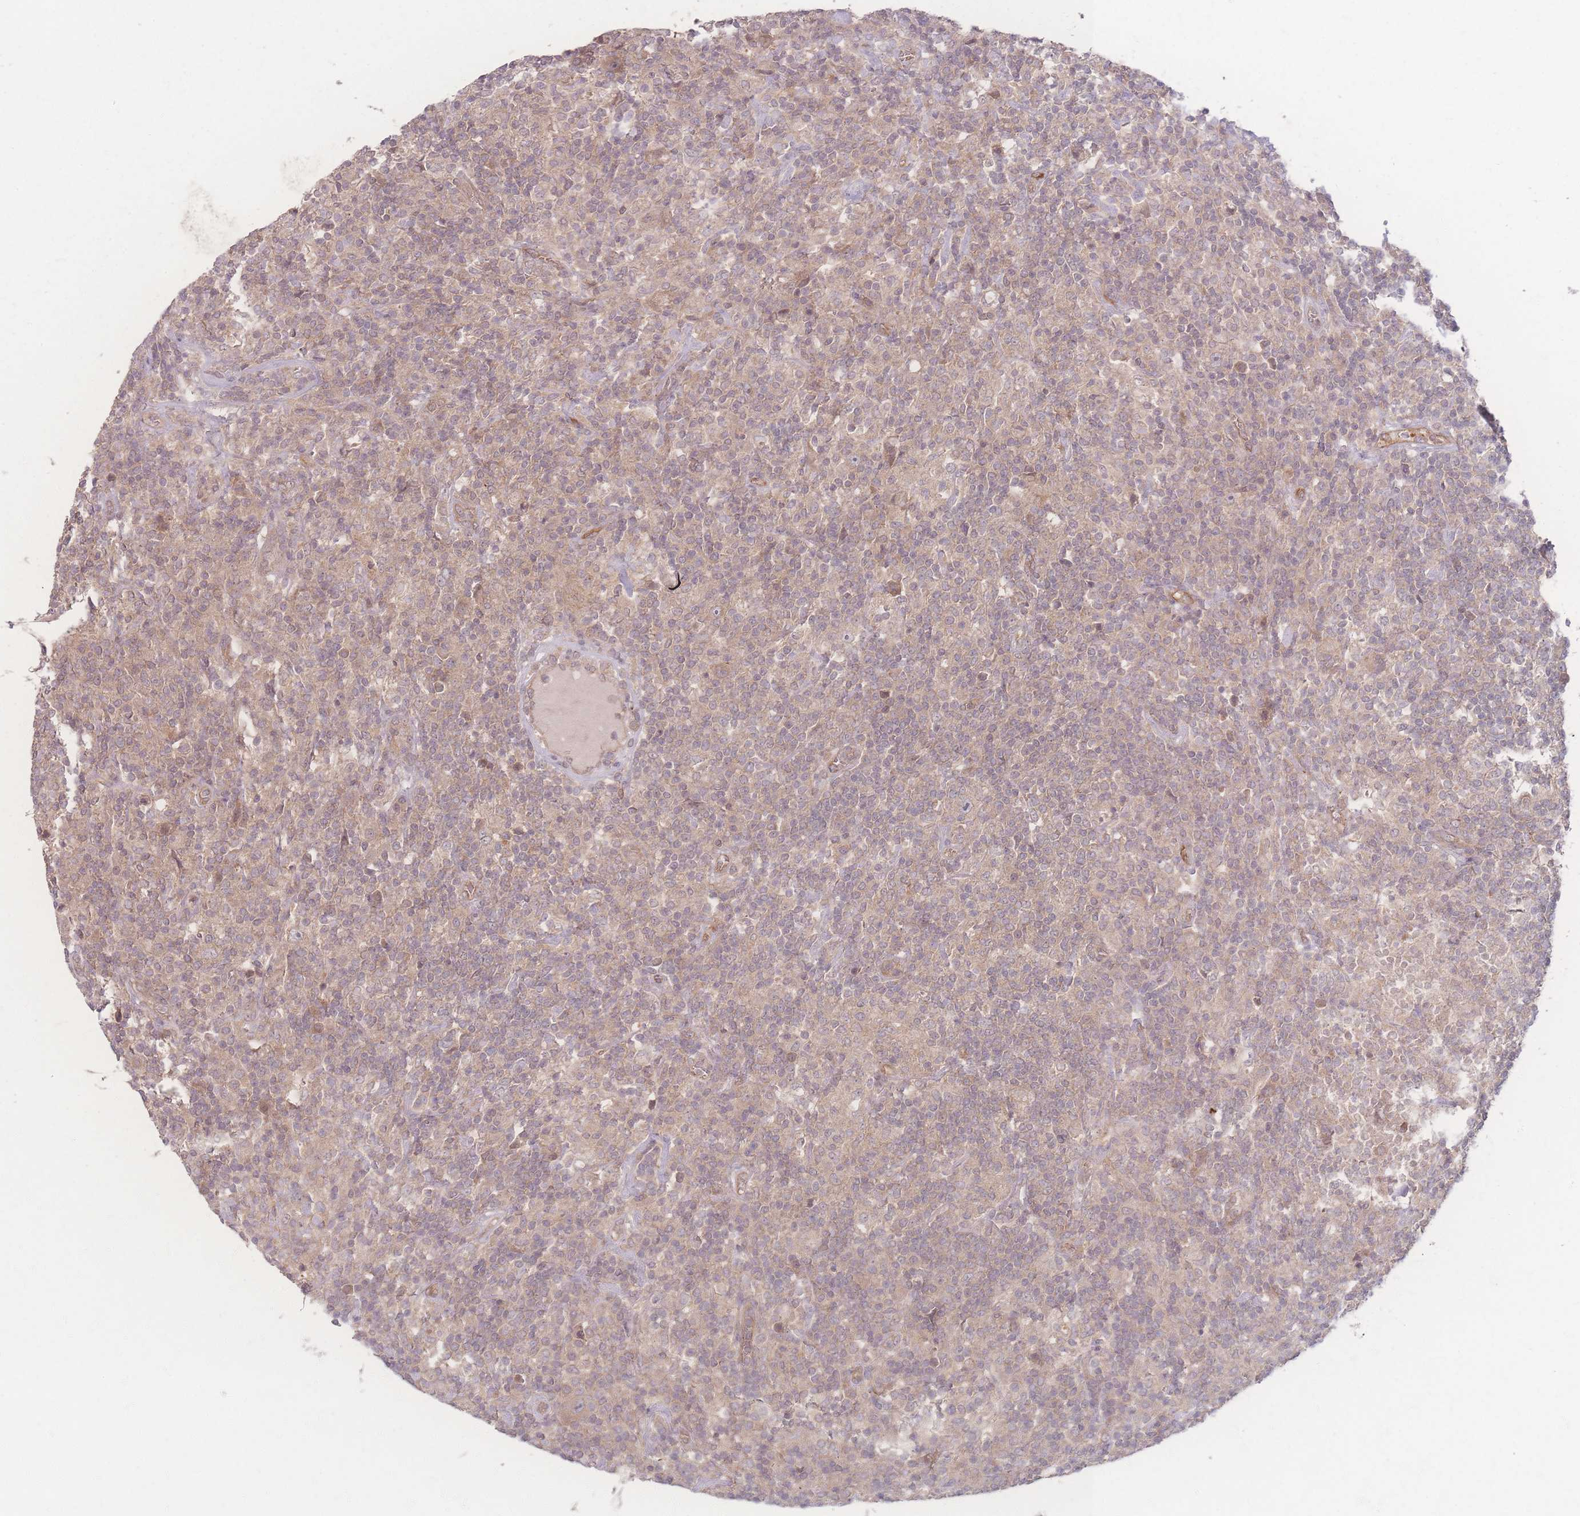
{"staining": {"intensity": "weak", "quantity": "25%-75%", "location": "cytoplasmic/membranous"}, "tissue": "lymphoma", "cell_type": "Tumor cells", "image_type": "cancer", "snomed": [{"axis": "morphology", "description": "Hodgkin's disease, NOS"}, {"axis": "topography", "description": "Lymph node"}], "caption": "An IHC image of neoplastic tissue is shown. Protein staining in brown shows weak cytoplasmic/membranous positivity in lymphoma within tumor cells.", "gene": "INSR", "patient": {"sex": "male", "age": 70}}